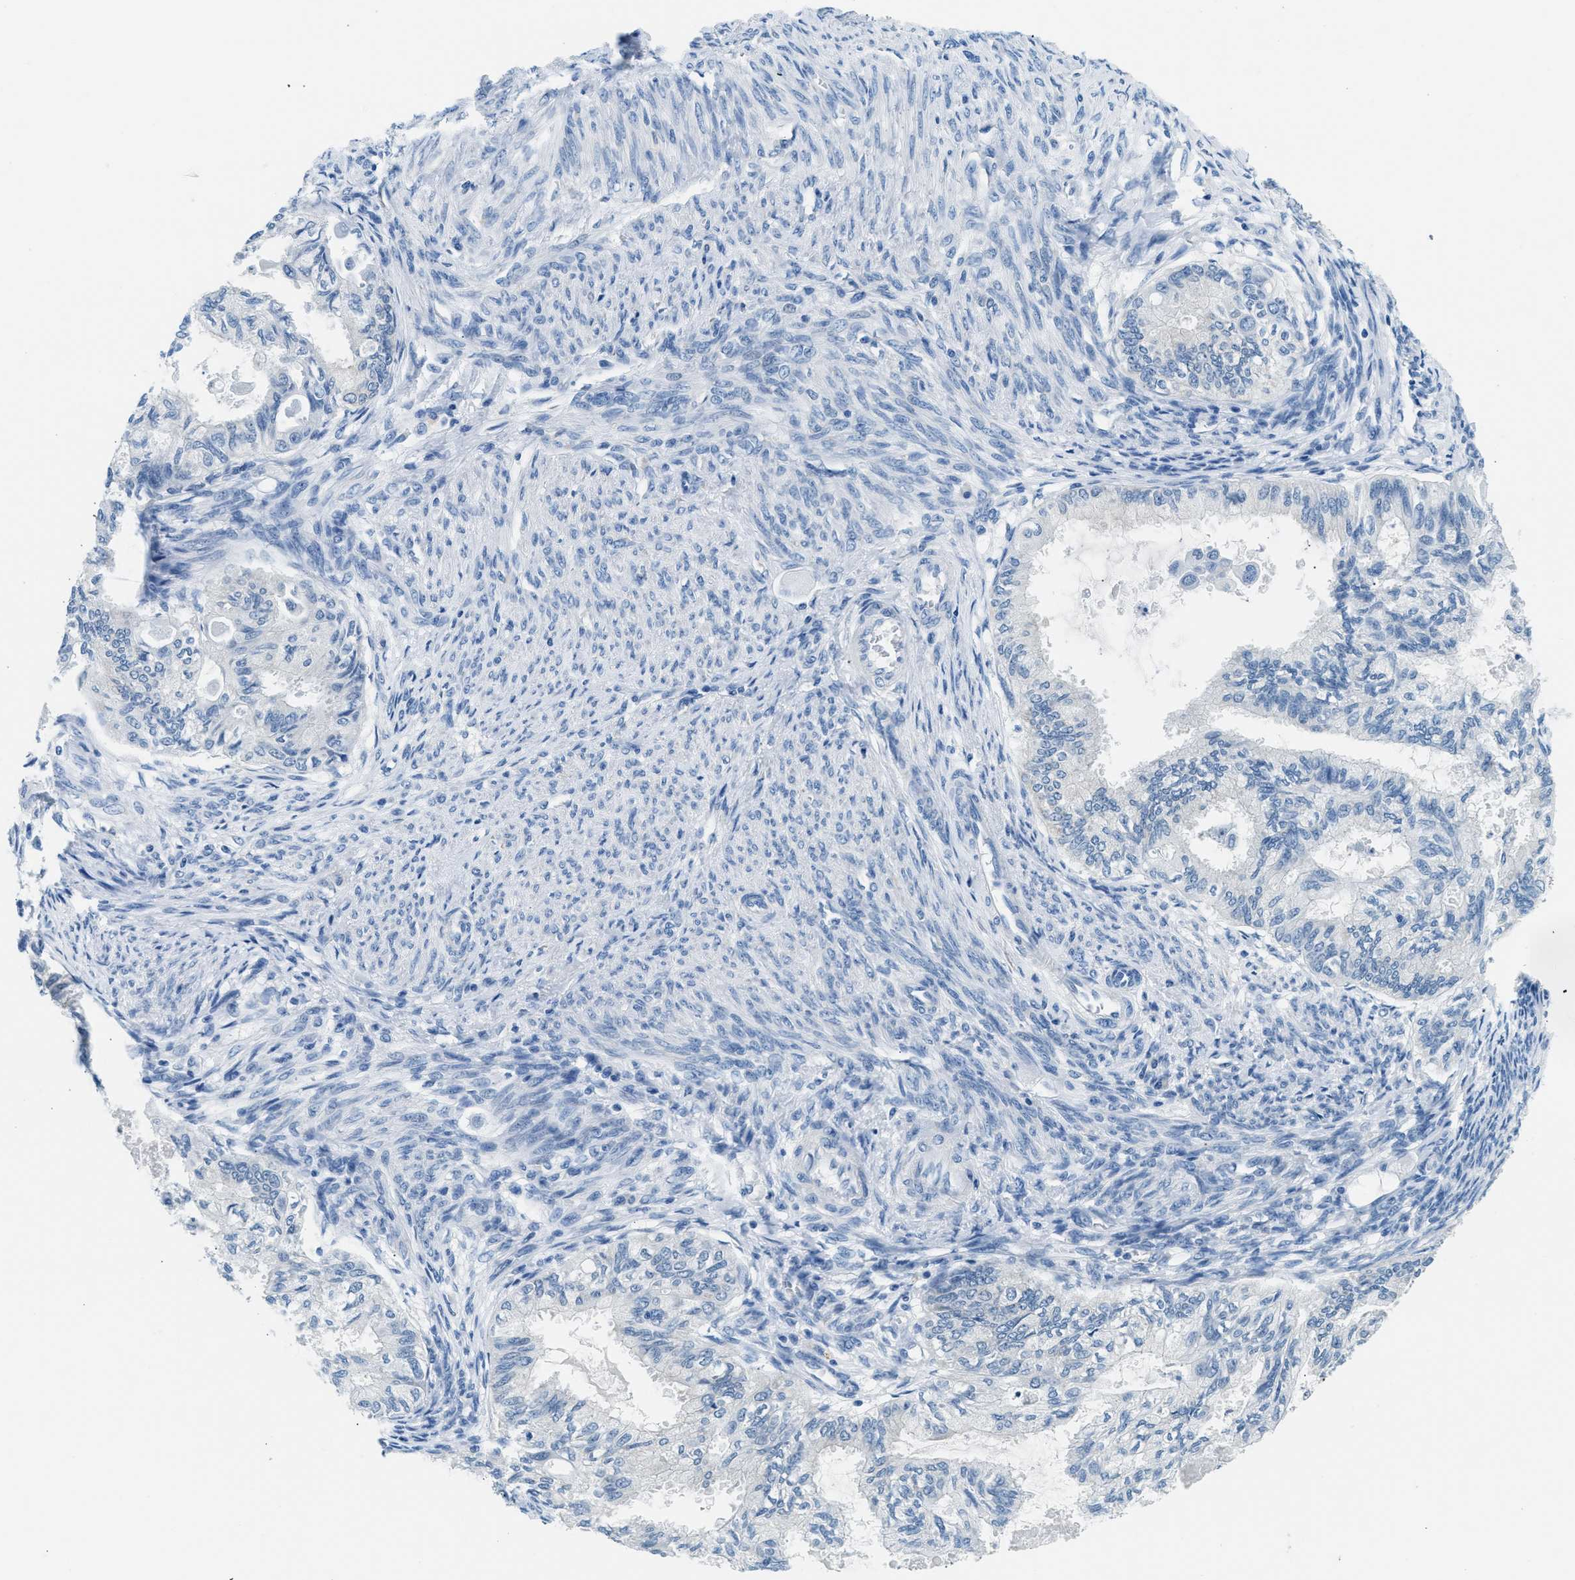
{"staining": {"intensity": "negative", "quantity": "none", "location": "none"}, "tissue": "cervical cancer", "cell_type": "Tumor cells", "image_type": "cancer", "snomed": [{"axis": "morphology", "description": "Normal tissue, NOS"}, {"axis": "morphology", "description": "Adenocarcinoma, NOS"}, {"axis": "topography", "description": "Cervix"}, {"axis": "topography", "description": "Endometrium"}], "caption": "Immunohistochemical staining of human adenocarcinoma (cervical) displays no significant staining in tumor cells.", "gene": "CLDN18", "patient": {"sex": "female", "age": 86}}